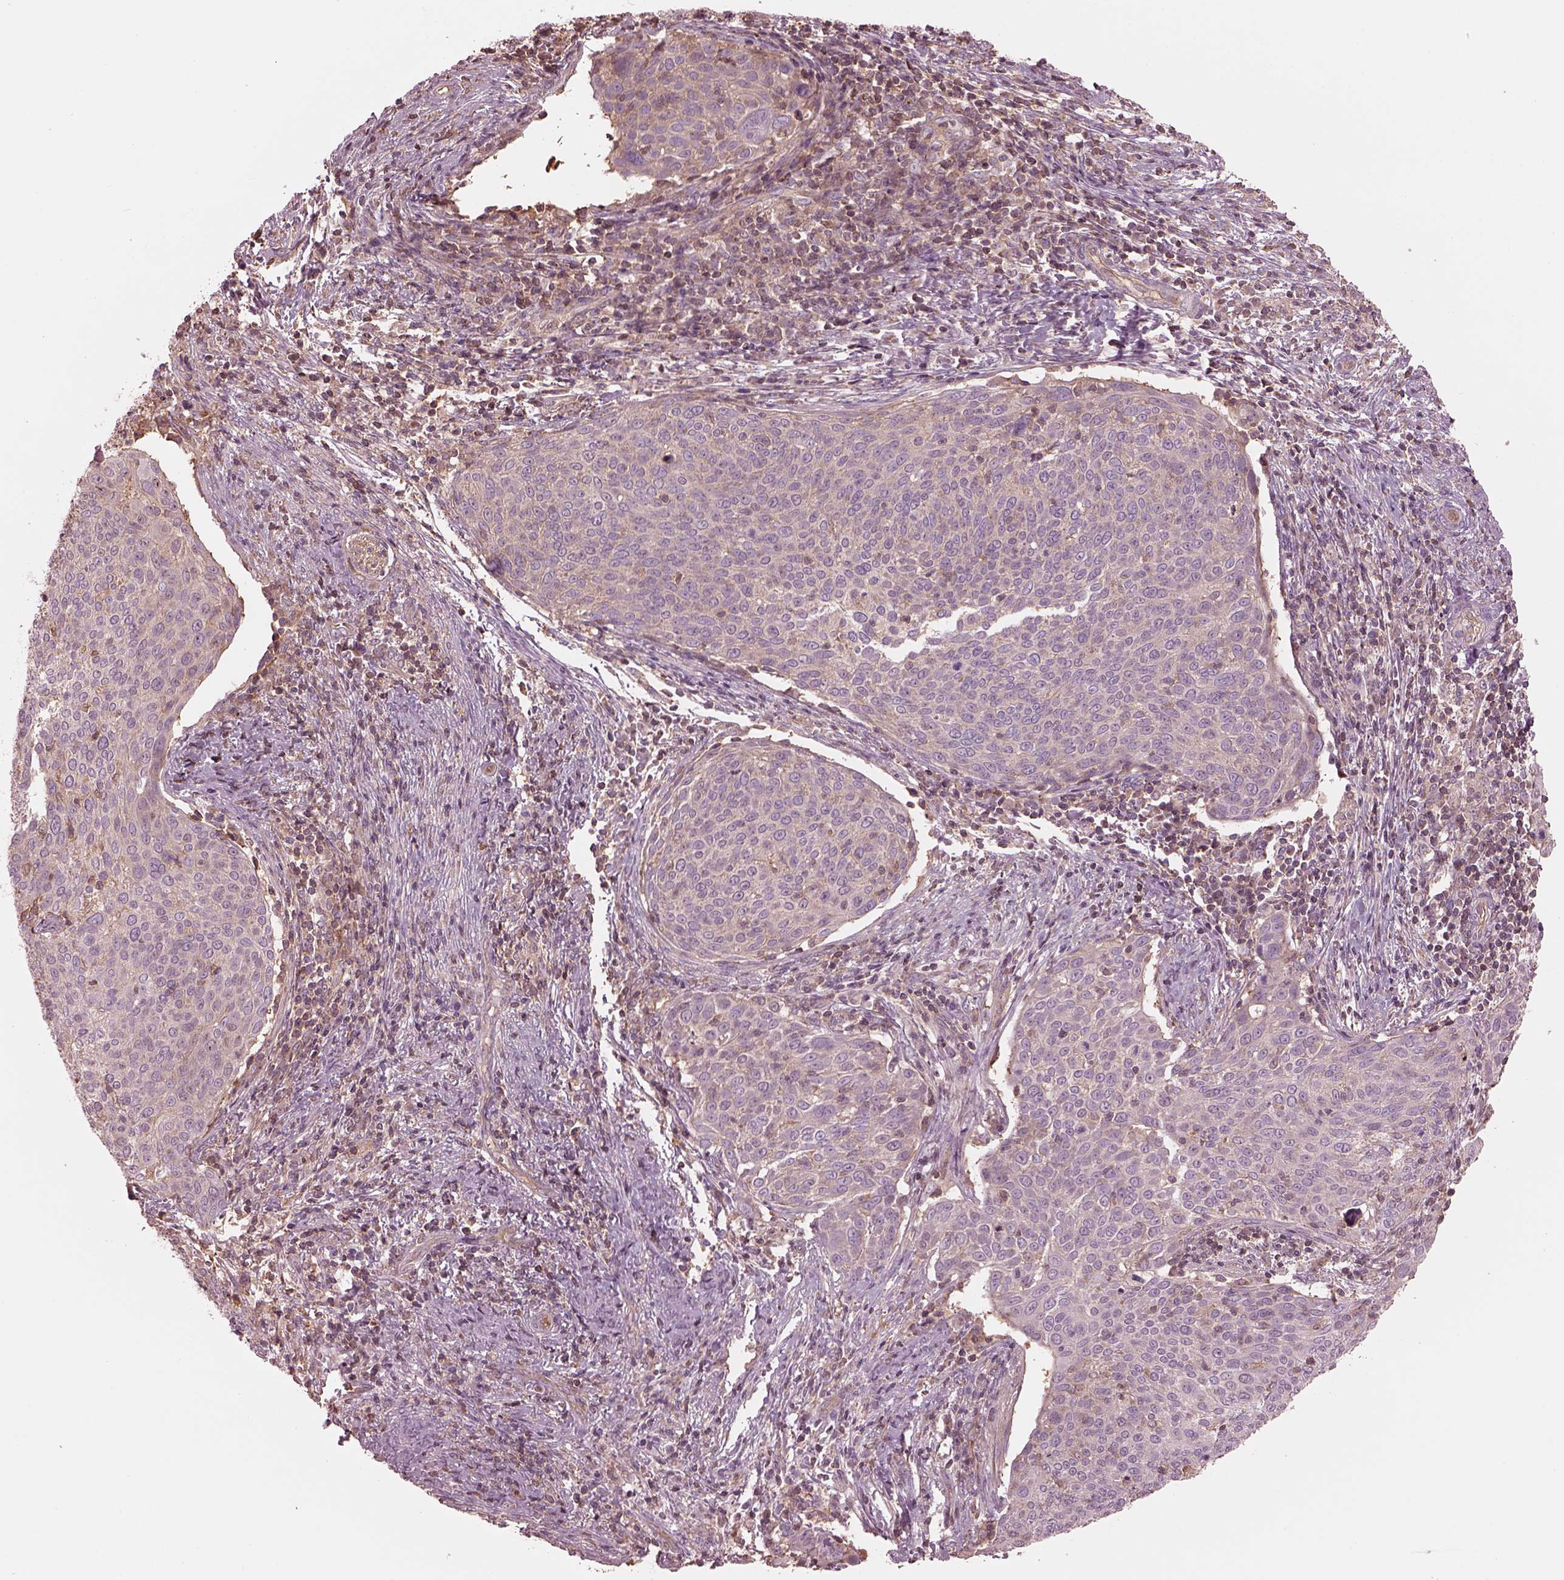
{"staining": {"intensity": "weak", "quantity": "<25%", "location": "cytoplasmic/membranous"}, "tissue": "cervical cancer", "cell_type": "Tumor cells", "image_type": "cancer", "snomed": [{"axis": "morphology", "description": "Squamous cell carcinoma, NOS"}, {"axis": "topography", "description": "Cervix"}], "caption": "DAB (3,3'-diaminobenzidine) immunohistochemical staining of human squamous cell carcinoma (cervical) demonstrates no significant positivity in tumor cells.", "gene": "STK33", "patient": {"sex": "female", "age": 39}}